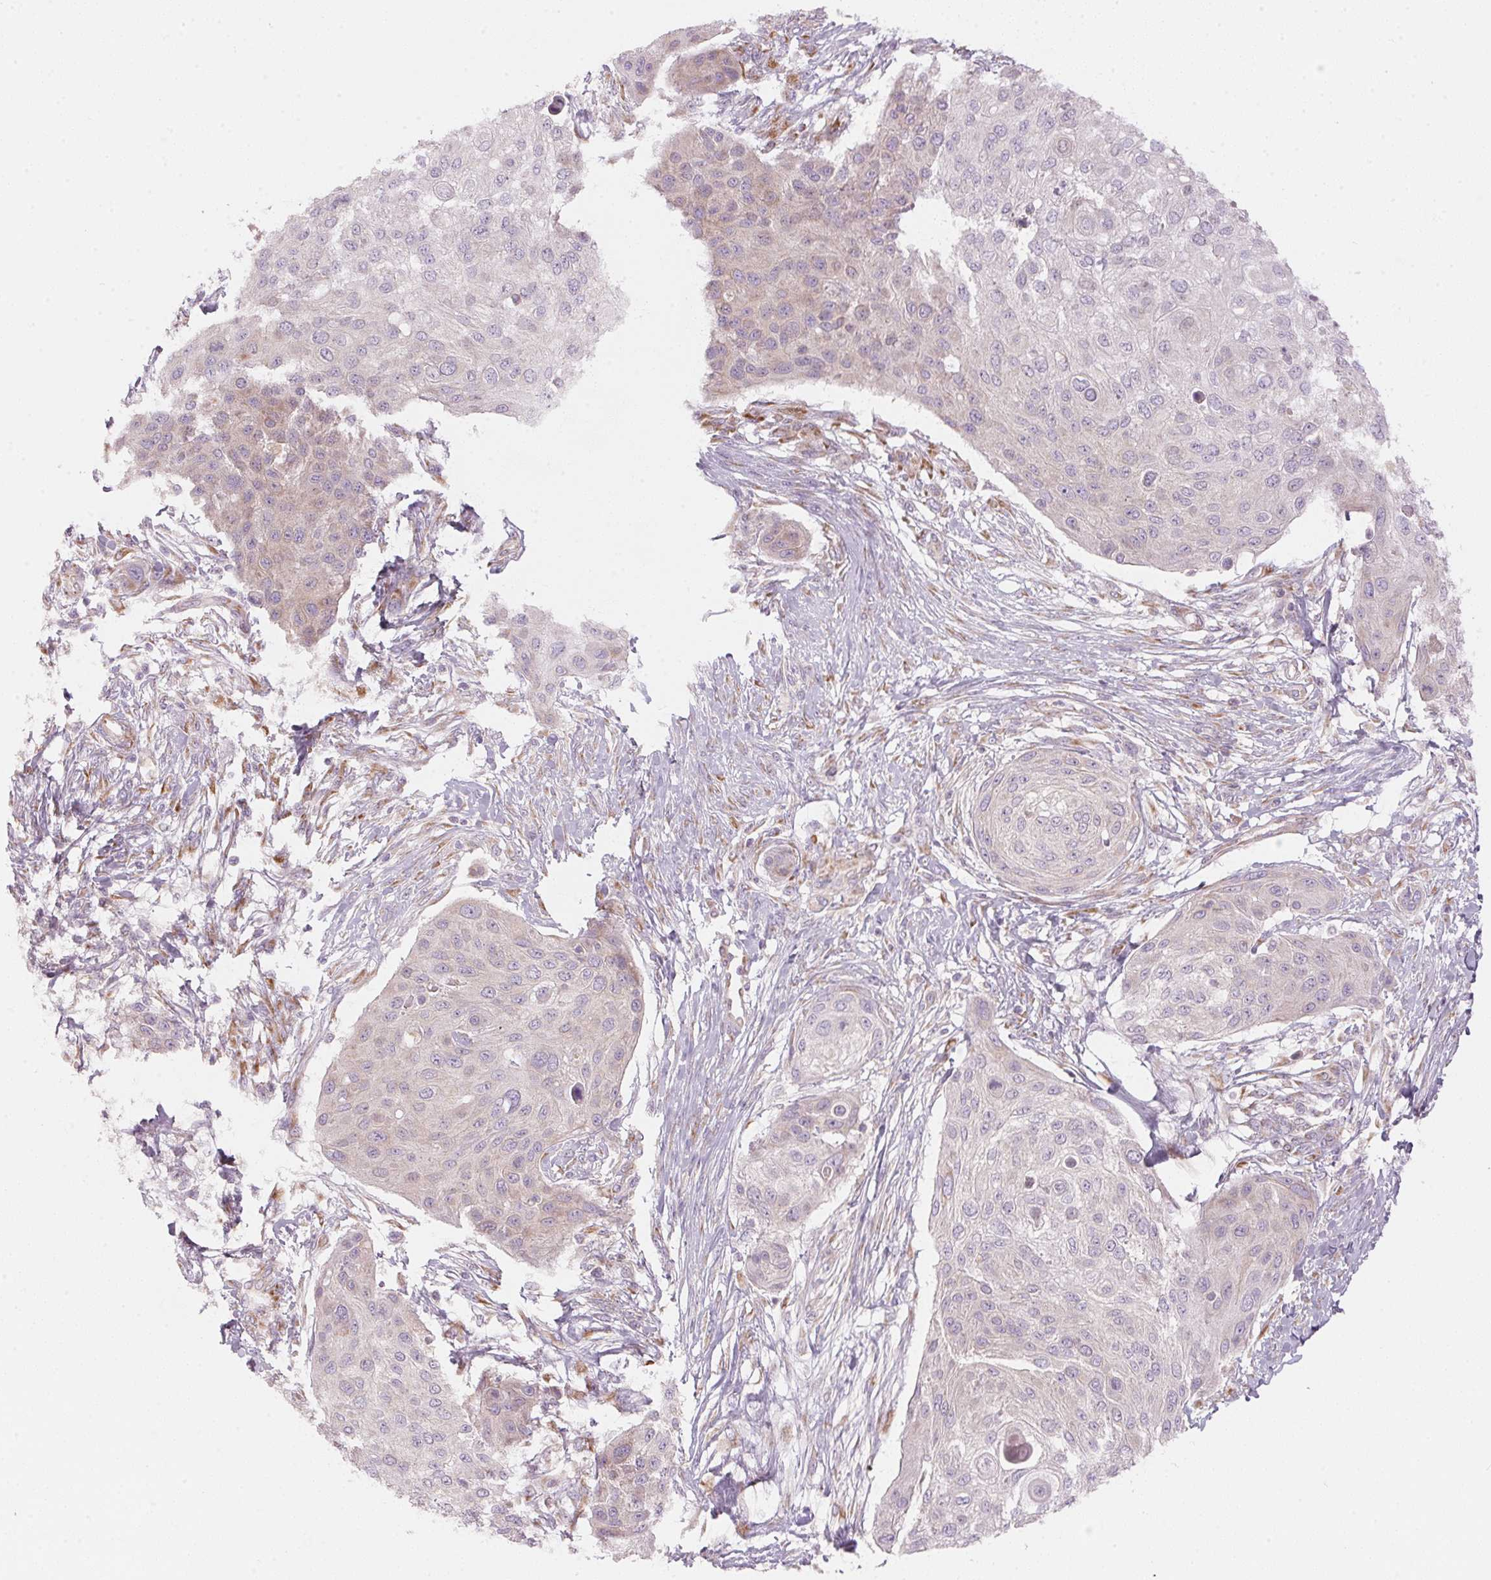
{"staining": {"intensity": "negative", "quantity": "none", "location": "none"}, "tissue": "skin cancer", "cell_type": "Tumor cells", "image_type": "cancer", "snomed": [{"axis": "morphology", "description": "Squamous cell carcinoma, NOS"}, {"axis": "topography", "description": "Skin"}], "caption": "DAB immunohistochemical staining of squamous cell carcinoma (skin) reveals no significant positivity in tumor cells.", "gene": "BLOC1S2", "patient": {"sex": "female", "age": 87}}